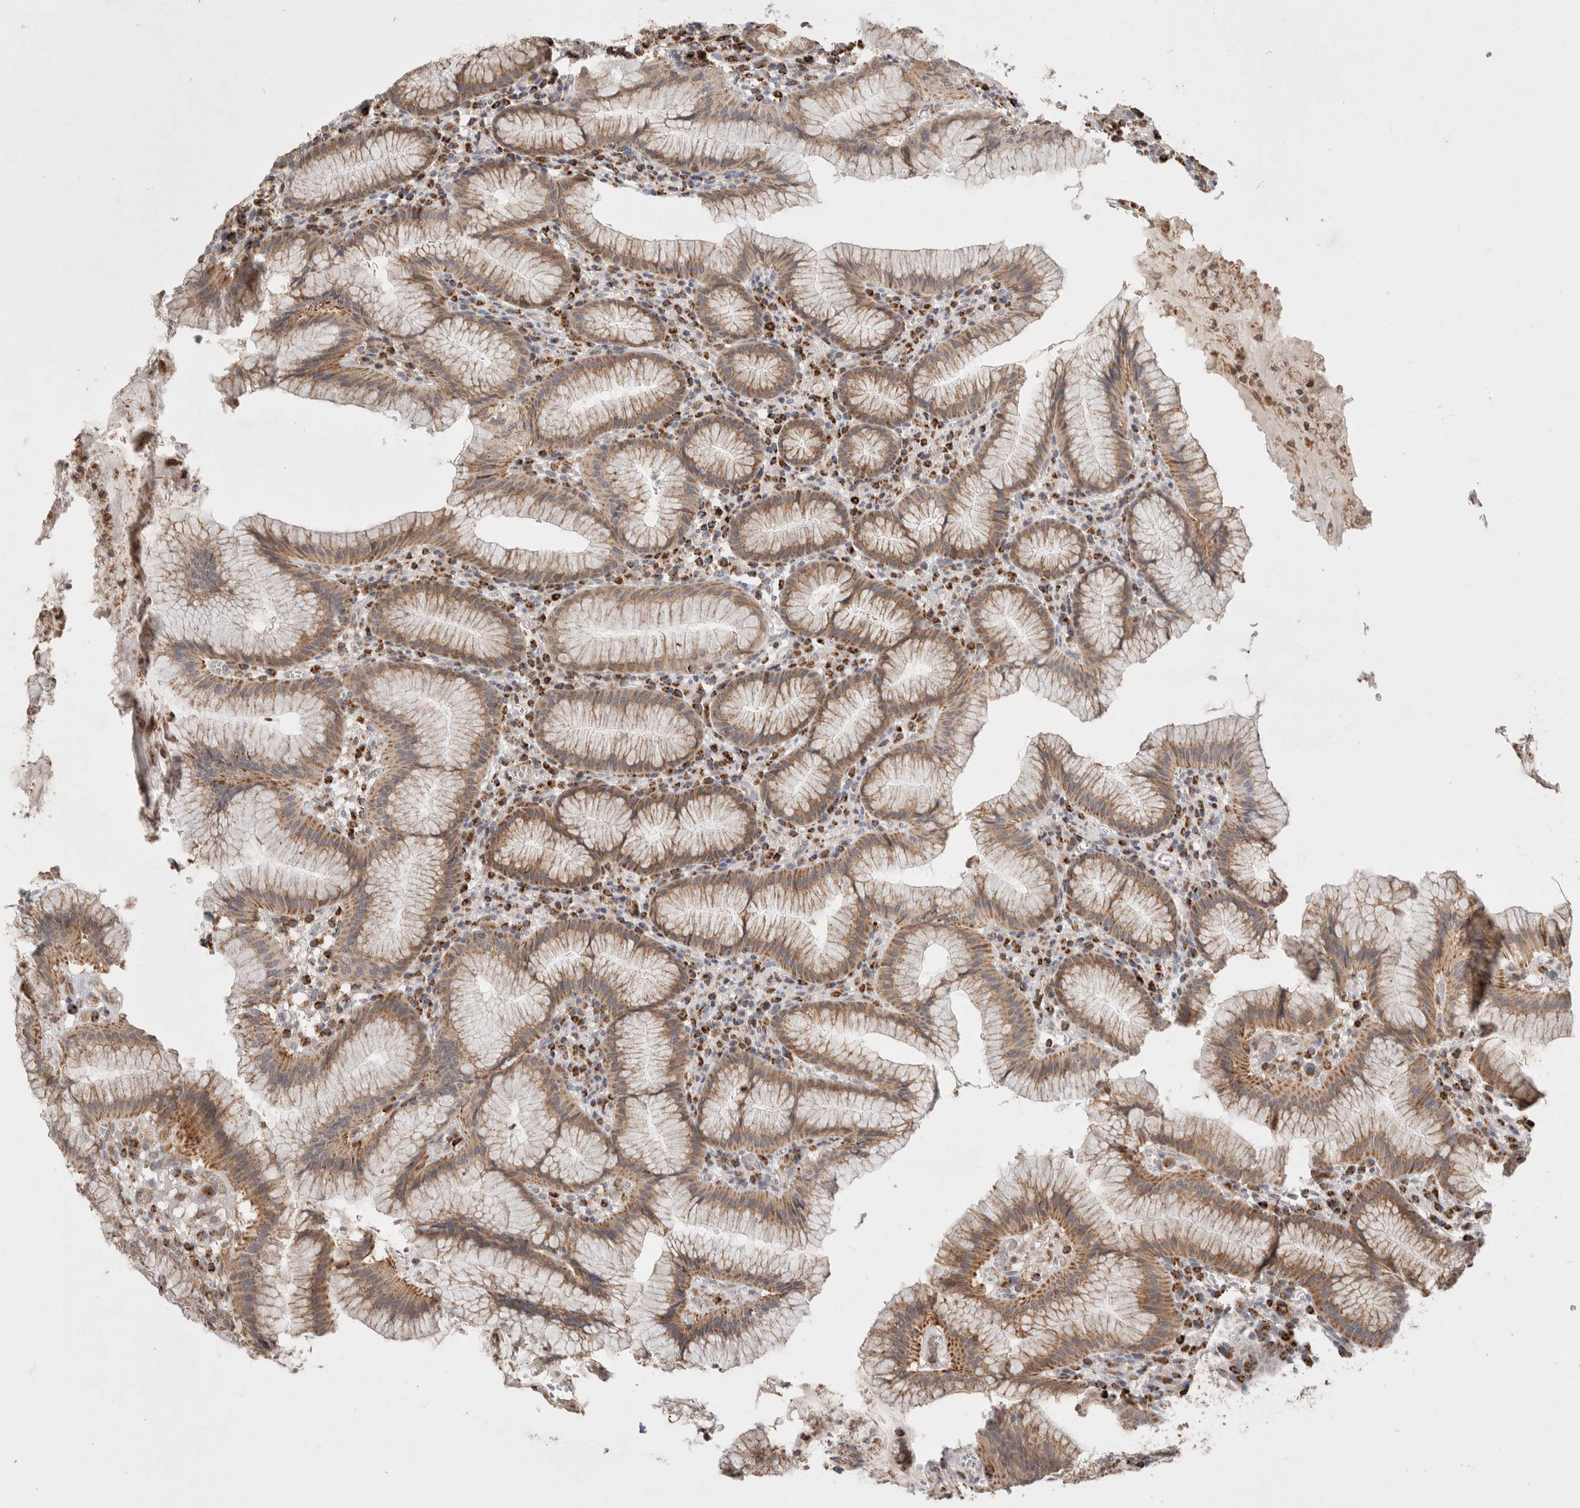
{"staining": {"intensity": "moderate", "quantity": ">75%", "location": "cytoplasmic/membranous"}, "tissue": "stomach", "cell_type": "Glandular cells", "image_type": "normal", "snomed": [{"axis": "morphology", "description": "Normal tissue, NOS"}, {"axis": "topography", "description": "Stomach"}], "caption": "A brown stain highlights moderate cytoplasmic/membranous positivity of a protein in glandular cells of benign stomach.", "gene": "HROB", "patient": {"sex": "male", "age": 55}}